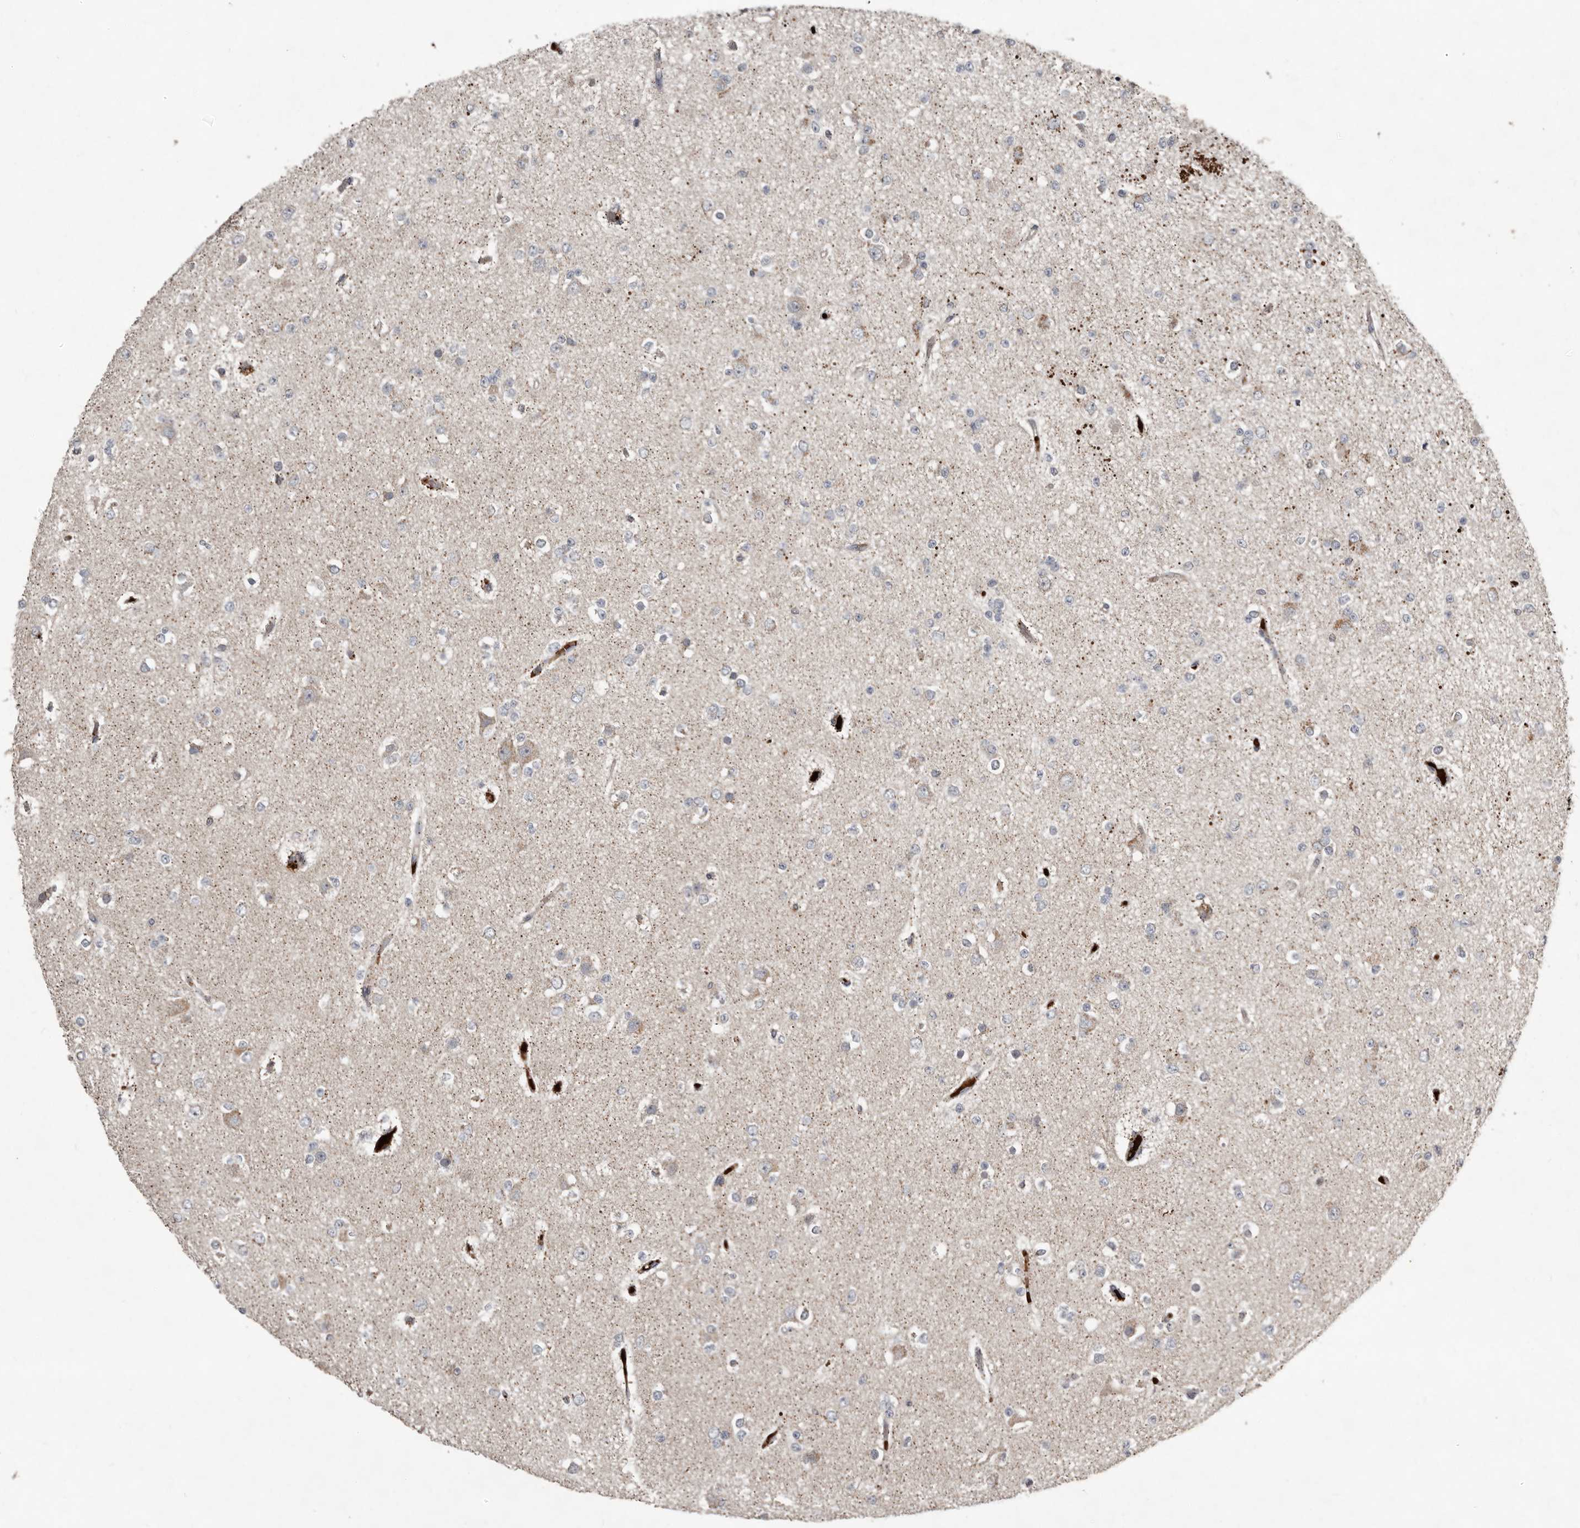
{"staining": {"intensity": "negative", "quantity": "none", "location": "none"}, "tissue": "glioma", "cell_type": "Tumor cells", "image_type": "cancer", "snomed": [{"axis": "morphology", "description": "Glioma, malignant, Low grade"}, {"axis": "topography", "description": "Brain"}], "caption": "This is an immunohistochemistry histopathology image of human glioma. There is no staining in tumor cells.", "gene": "FBXO31", "patient": {"sex": "female", "age": 22}}